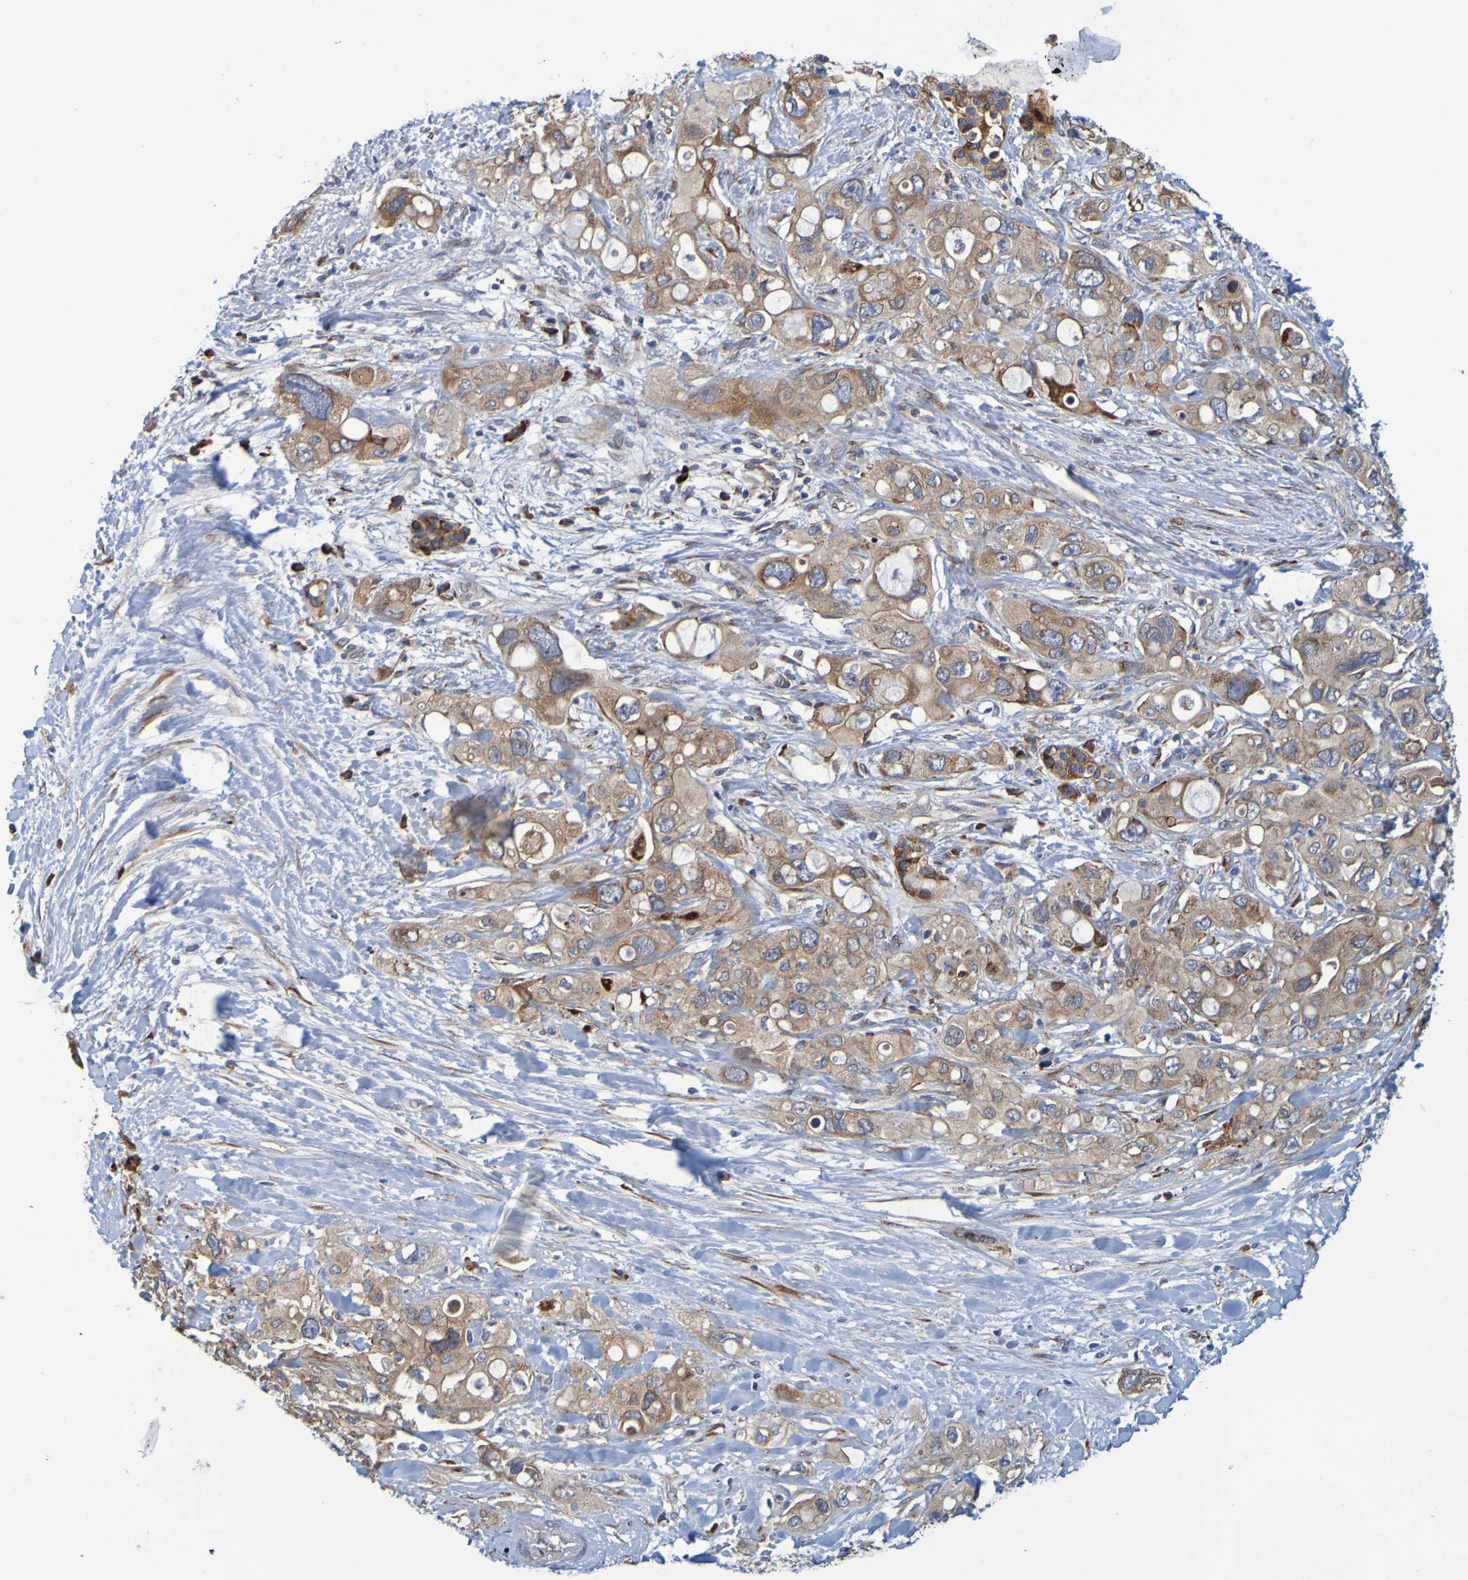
{"staining": {"intensity": "moderate", "quantity": ">75%", "location": "cytoplasmic/membranous"}, "tissue": "pancreatic cancer", "cell_type": "Tumor cells", "image_type": "cancer", "snomed": [{"axis": "morphology", "description": "Adenocarcinoma, NOS"}, {"axis": "topography", "description": "Pancreas"}], "caption": "Protein expression analysis of human pancreatic cancer reveals moderate cytoplasmic/membranous expression in about >75% of tumor cells.", "gene": "SIL1", "patient": {"sex": "female", "age": 56}}